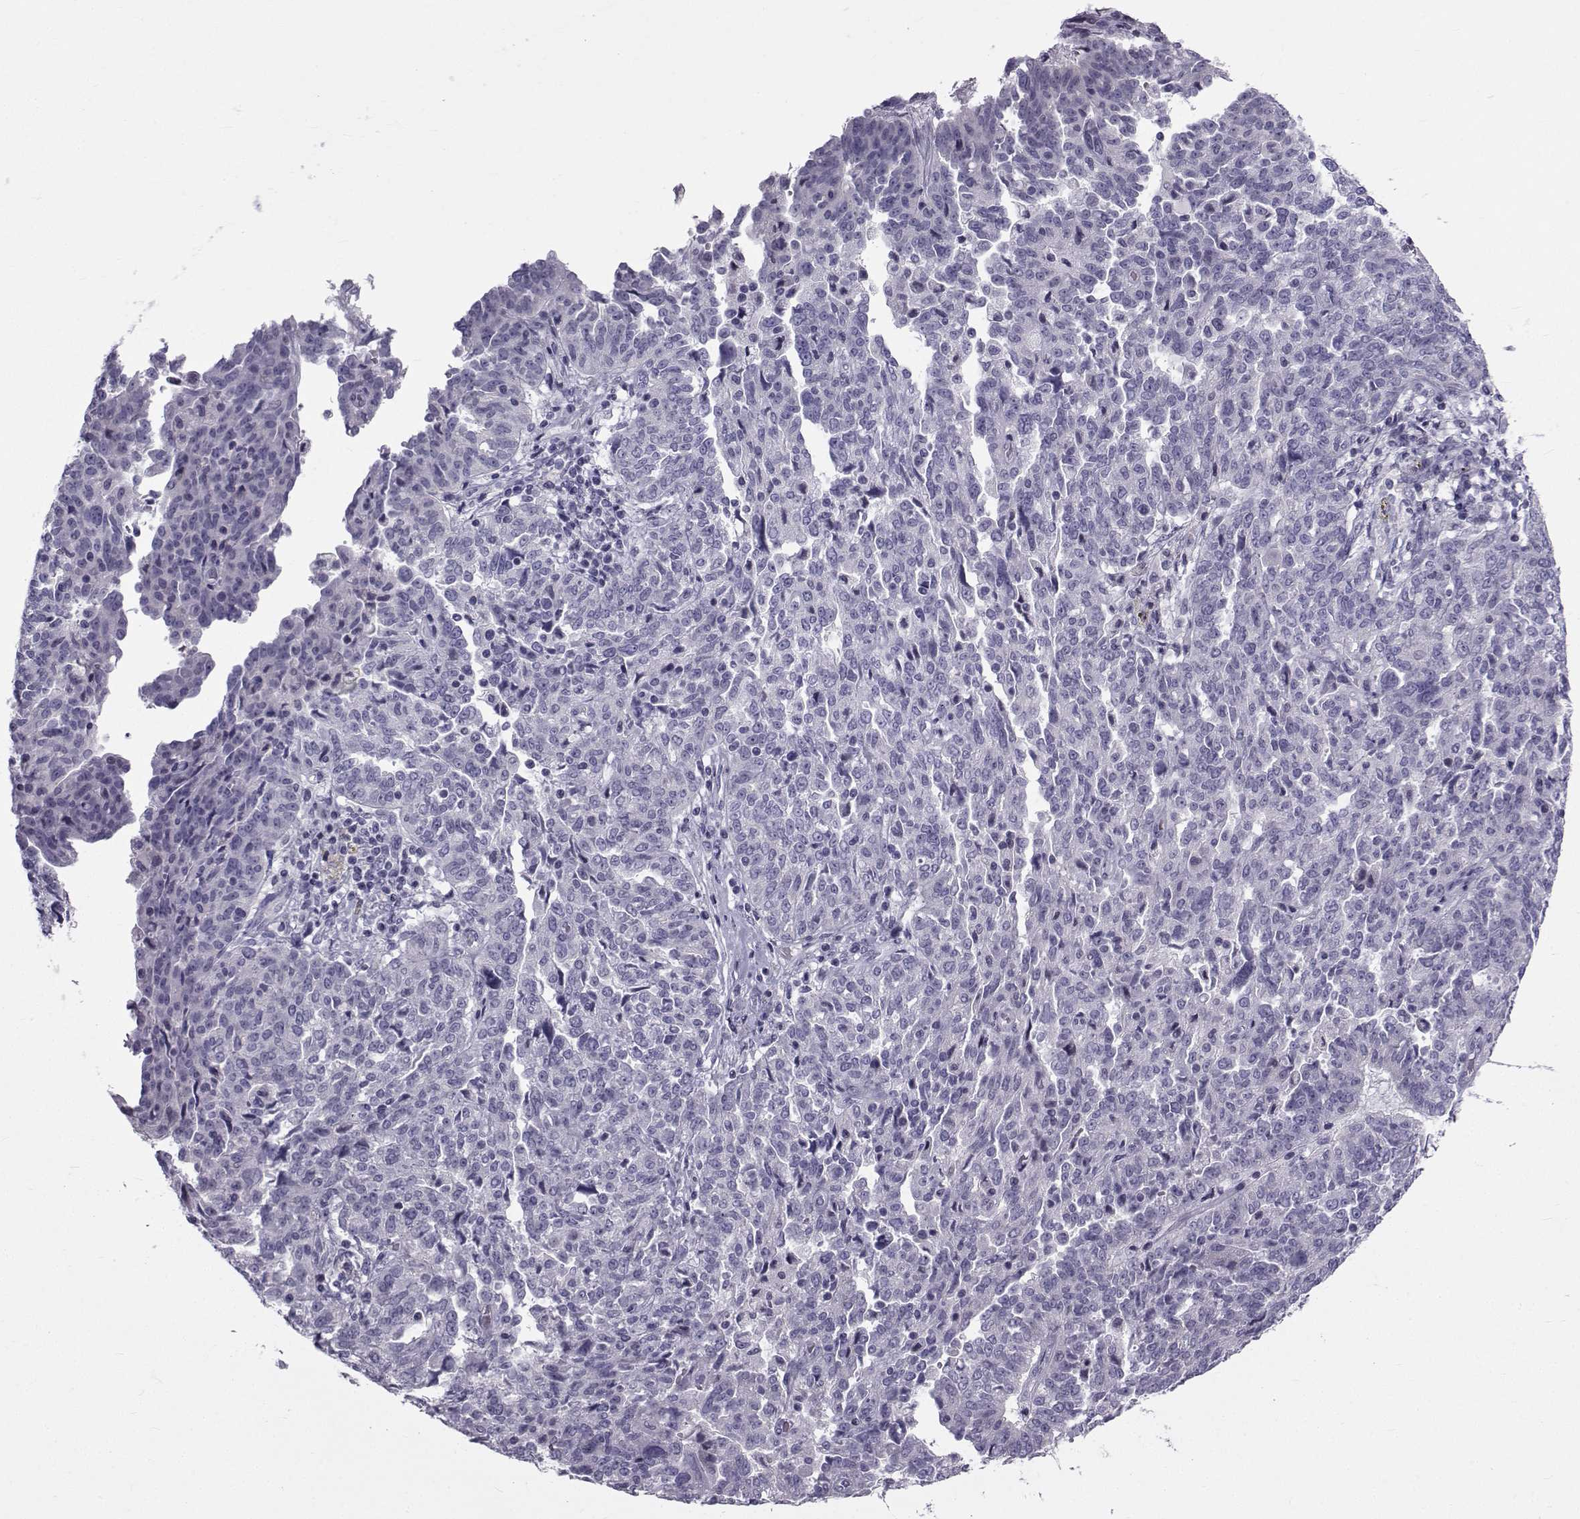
{"staining": {"intensity": "negative", "quantity": "none", "location": "none"}, "tissue": "ovarian cancer", "cell_type": "Tumor cells", "image_type": "cancer", "snomed": [{"axis": "morphology", "description": "Cystadenocarcinoma, serous, NOS"}, {"axis": "topography", "description": "Ovary"}], "caption": "IHC of human ovarian cancer (serous cystadenocarcinoma) shows no positivity in tumor cells.", "gene": "SPANXD", "patient": {"sex": "female", "age": 67}}